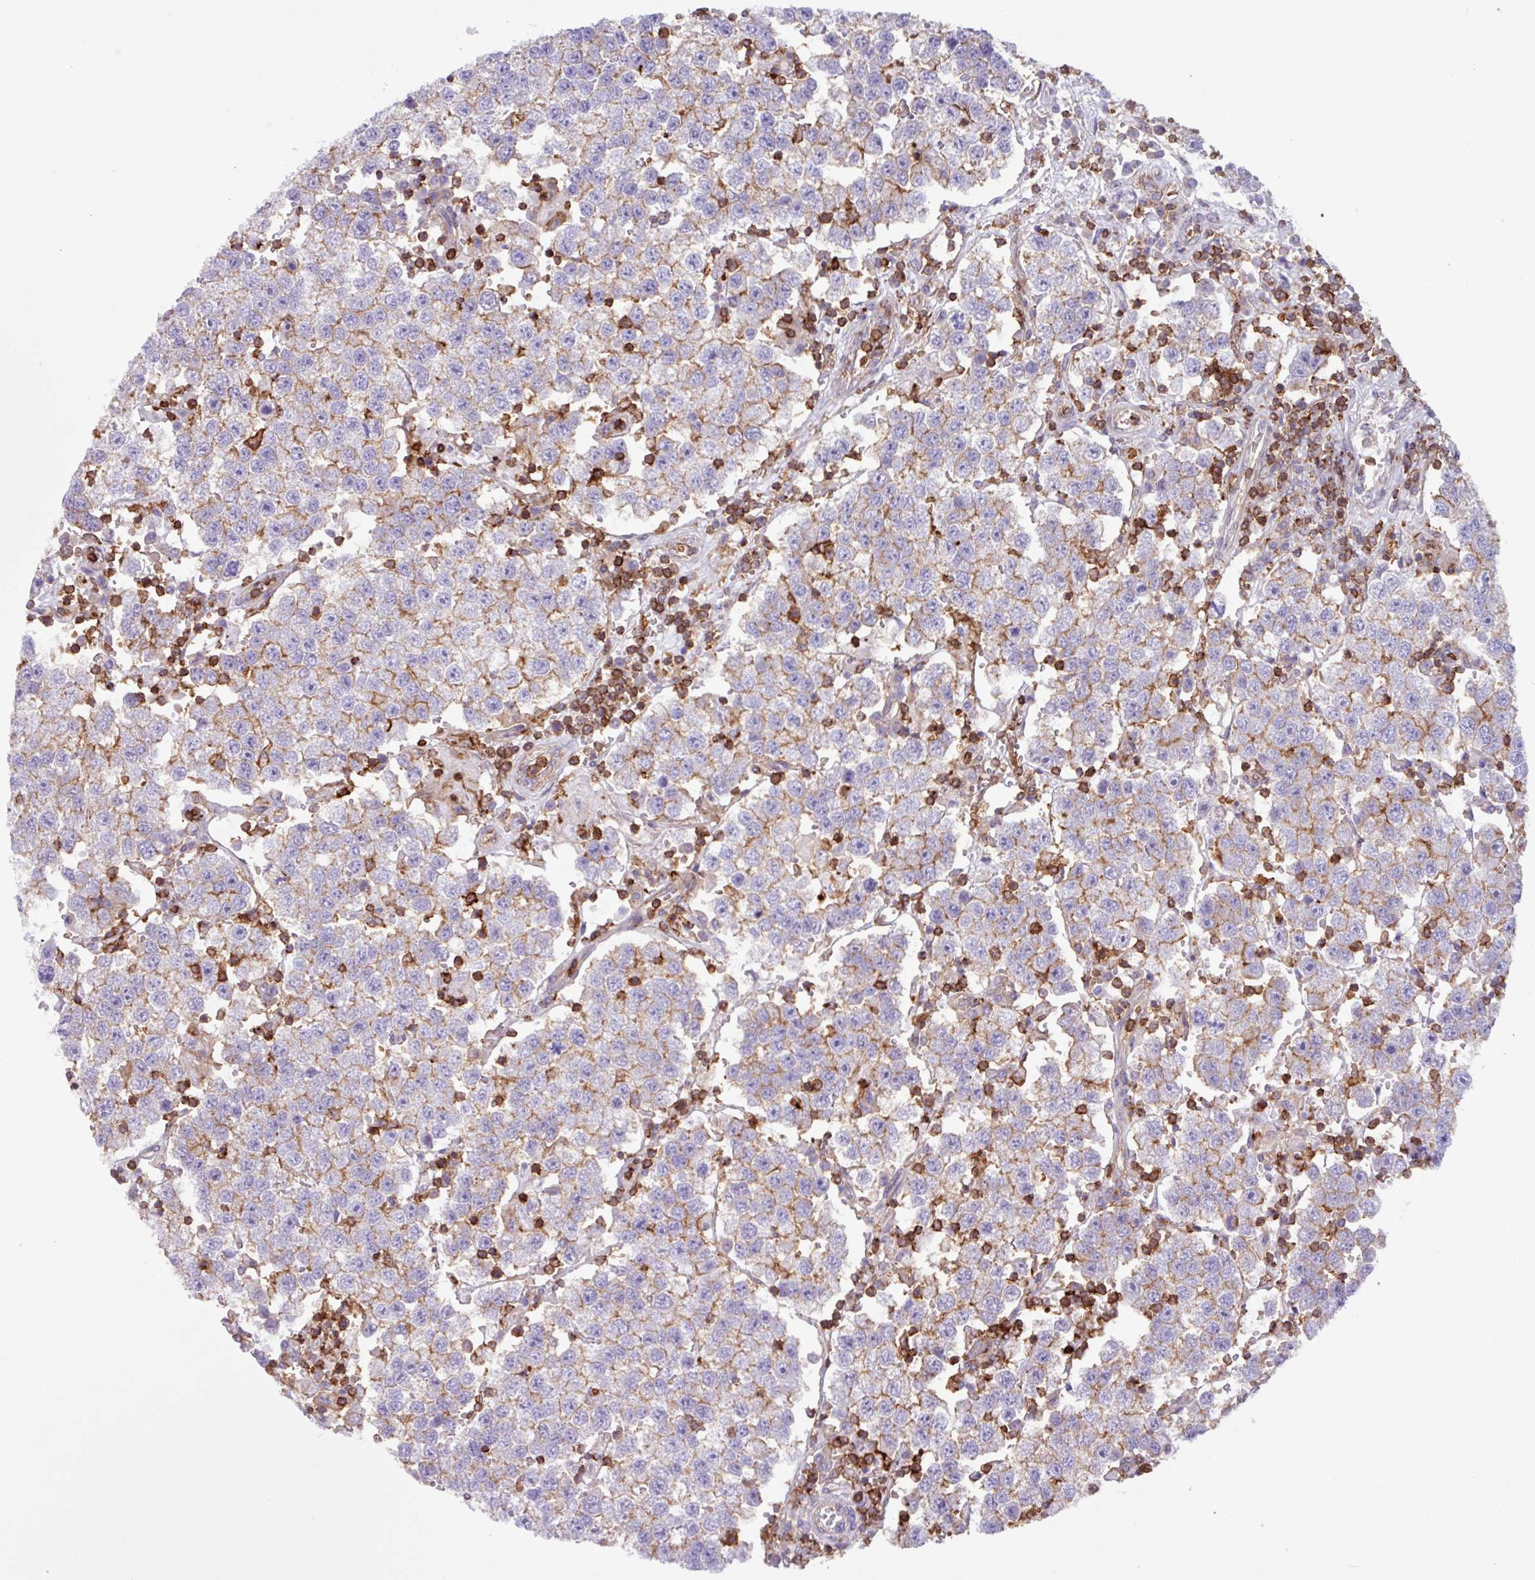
{"staining": {"intensity": "moderate", "quantity": "<25%", "location": "cytoplasmic/membranous"}, "tissue": "testis cancer", "cell_type": "Tumor cells", "image_type": "cancer", "snomed": [{"axis": "morphology", "description": "Seminoma, NOS"}, {"axis": "topography", "description": "Testis"}], "caption": "DAB immunohistochemical staining of human testis cancer (seminoma) reveals moderate cytoplasmic/membranous protein positivity in approximately <25% of tumor cells.", "gene": "PPP1R18", "patient": {"sex": "male", "age": 37}}